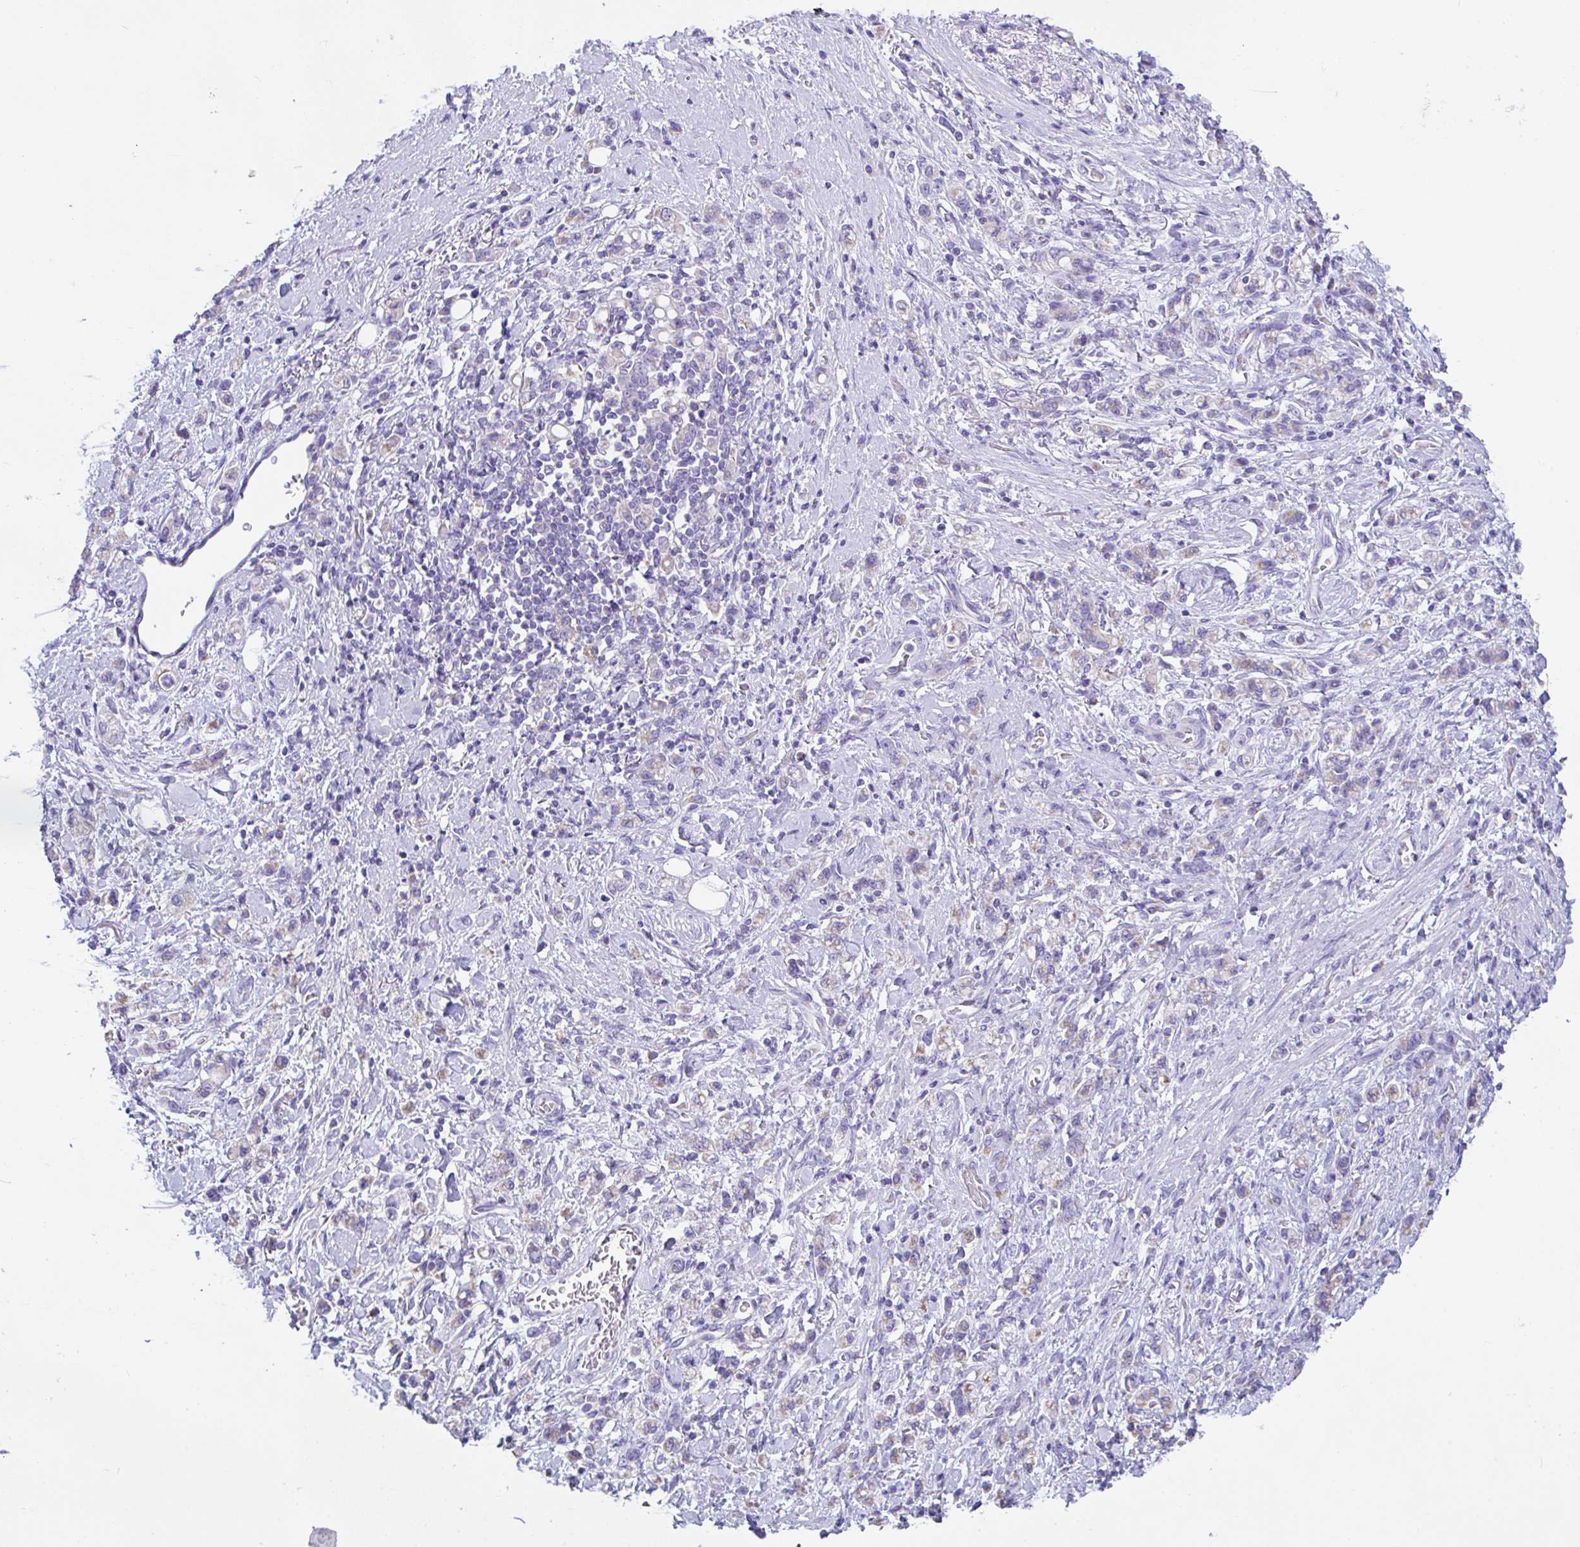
{"staining": {"intensity": "negative", "quantity": "none", "location": "none"}, "tissue": "stomach cancer", "cell_type": "Tumor cells", "image_type": "cancer", "snomed": [{"axis": "morphology", "description": "Adenocarcinoma, NOS"}, {"axis": "topography", "description": "Stomach"}], "caption": "This is a image of immunohistochemistry staining of stomach adenocarcinoma, which shows no expression in tumor cells.", "gene": "NLRP8", "patient": {"sex": "male", "age": 77}}